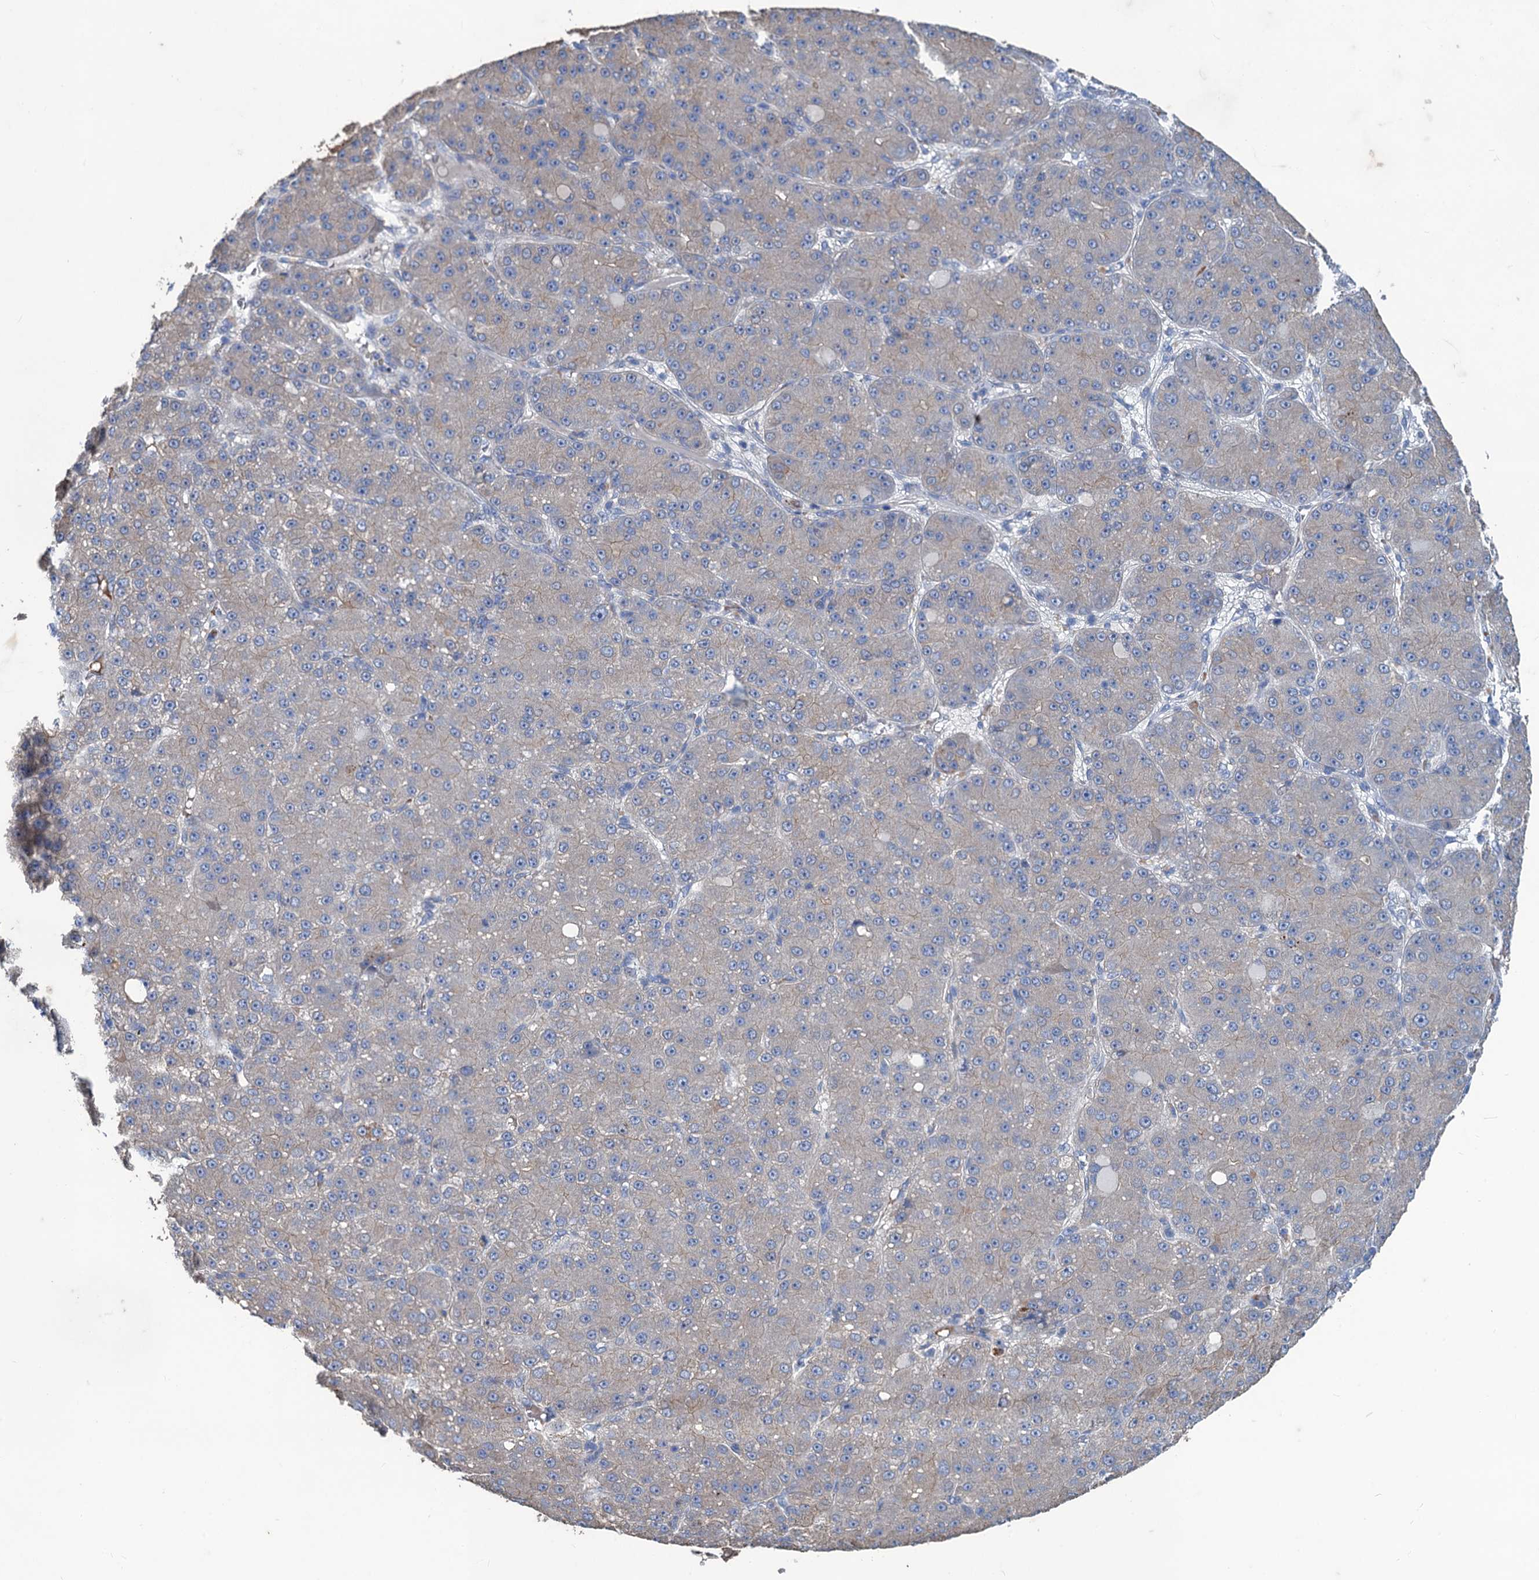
{"staining": {"intensity": "negative", "quantity": "none", "location": "none"}, "tissue": "liver cancer", "cell_type": "Tumor cells", "image_type": "cancer", "snomed": [{"axis": "morphology", "description": "Carcinoma, Hepatocellular, NOS"}, {"axis": "topography", "description": "Liver"}], "caption": "This photomicrograph is of liver cancer (hepatocellular carcinoma) stained with IHC to label a protein in brown with the nuclei are counter-stained blue. There is no positivity in tumor cells.", "gene": "SMCO3", "patient": {"sex": "male", "age": 67}}